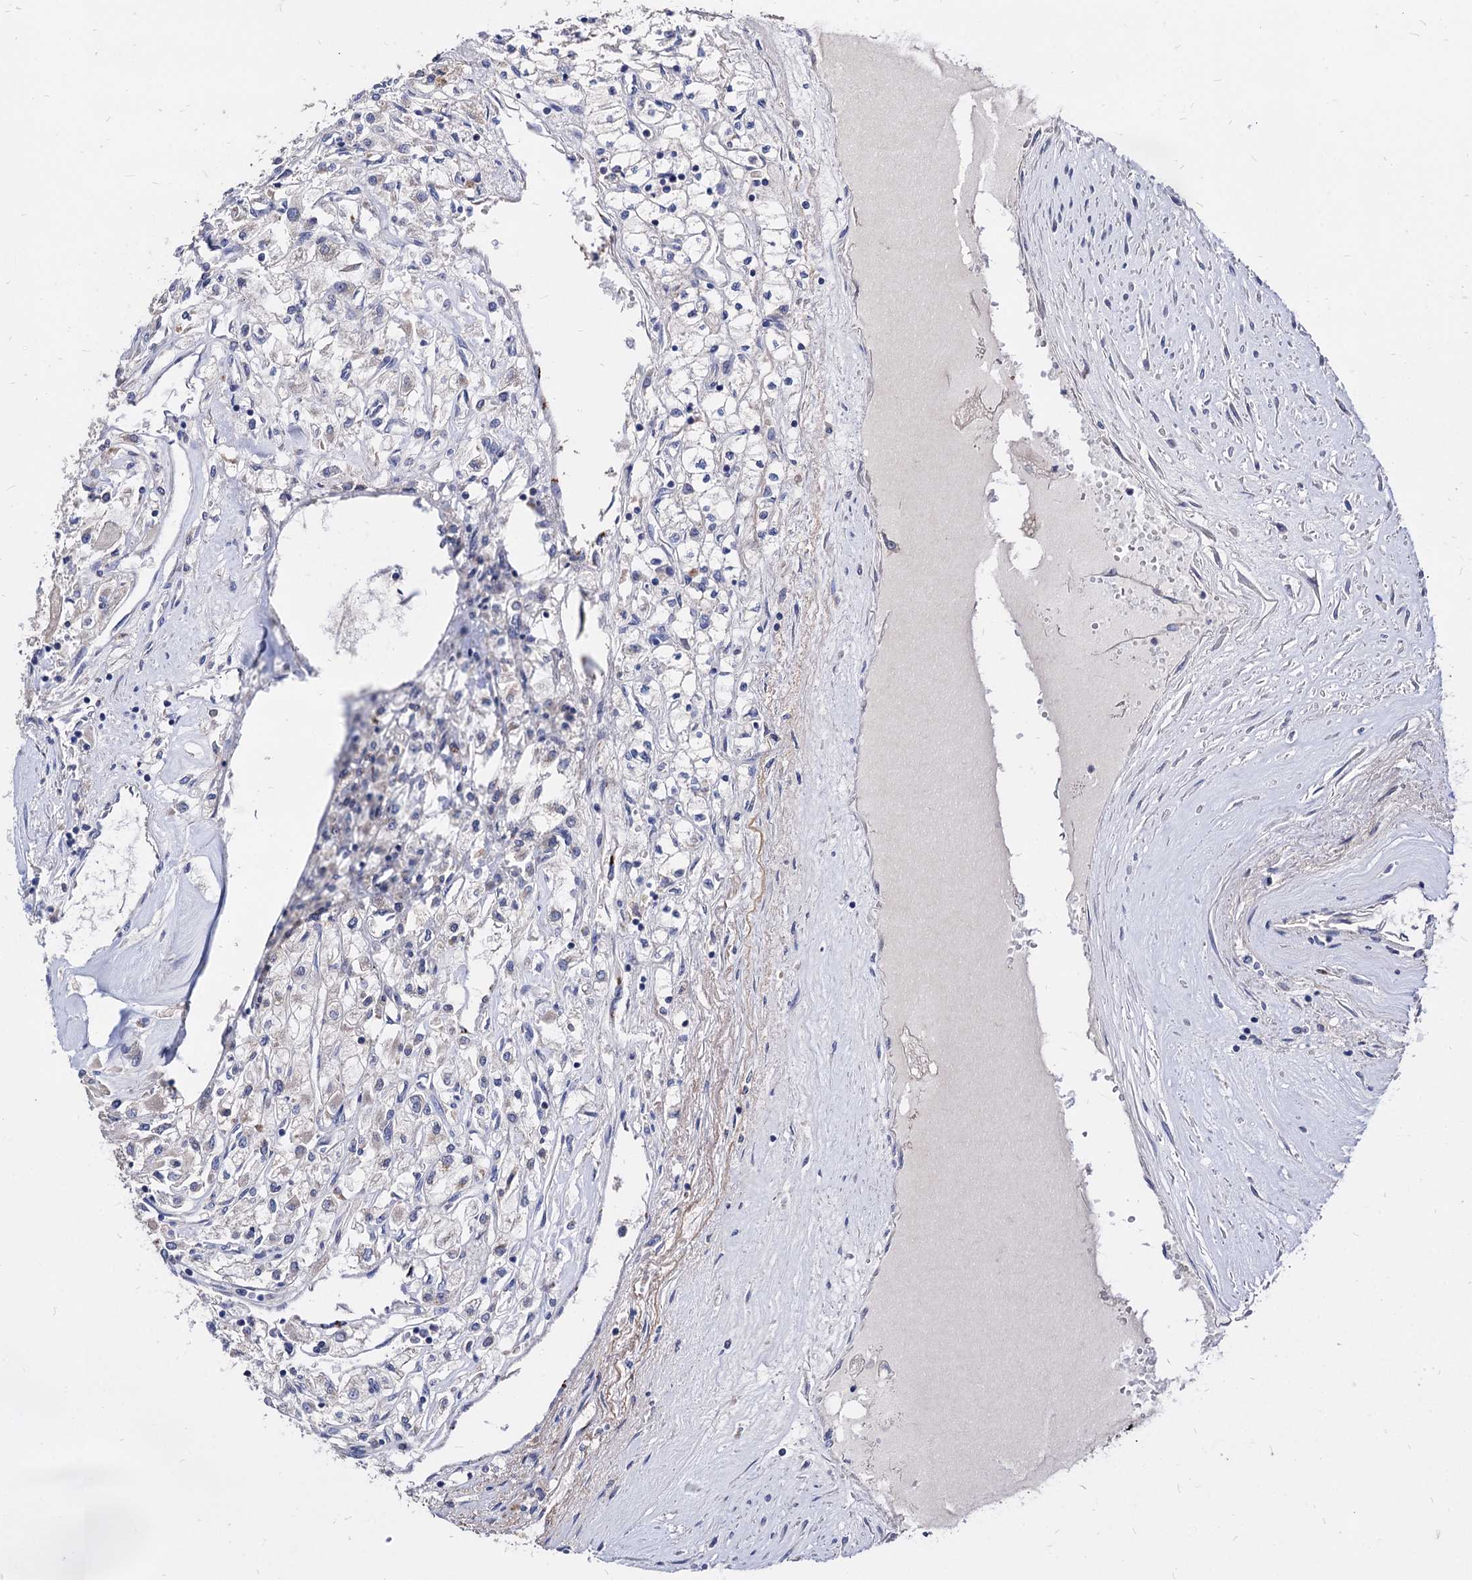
{"staining": {"intensity": "negative", "quantity": "none", "location": "none"}, "tissue": "renal cancer", "cell_type": "Tumor cells", "image_type": "cancer", "snomed": [{"axis": "morphology", "description": "Adenocarcinoma, NOS"}, {"axis": "topography", "description": "Kidney"}], "caption": "Immunohistochemistry (IHC) of renal cancer exhibits no staining in tumor cells.", "gene": "ESD", "patient": {"sex": "male", "age": 80}}